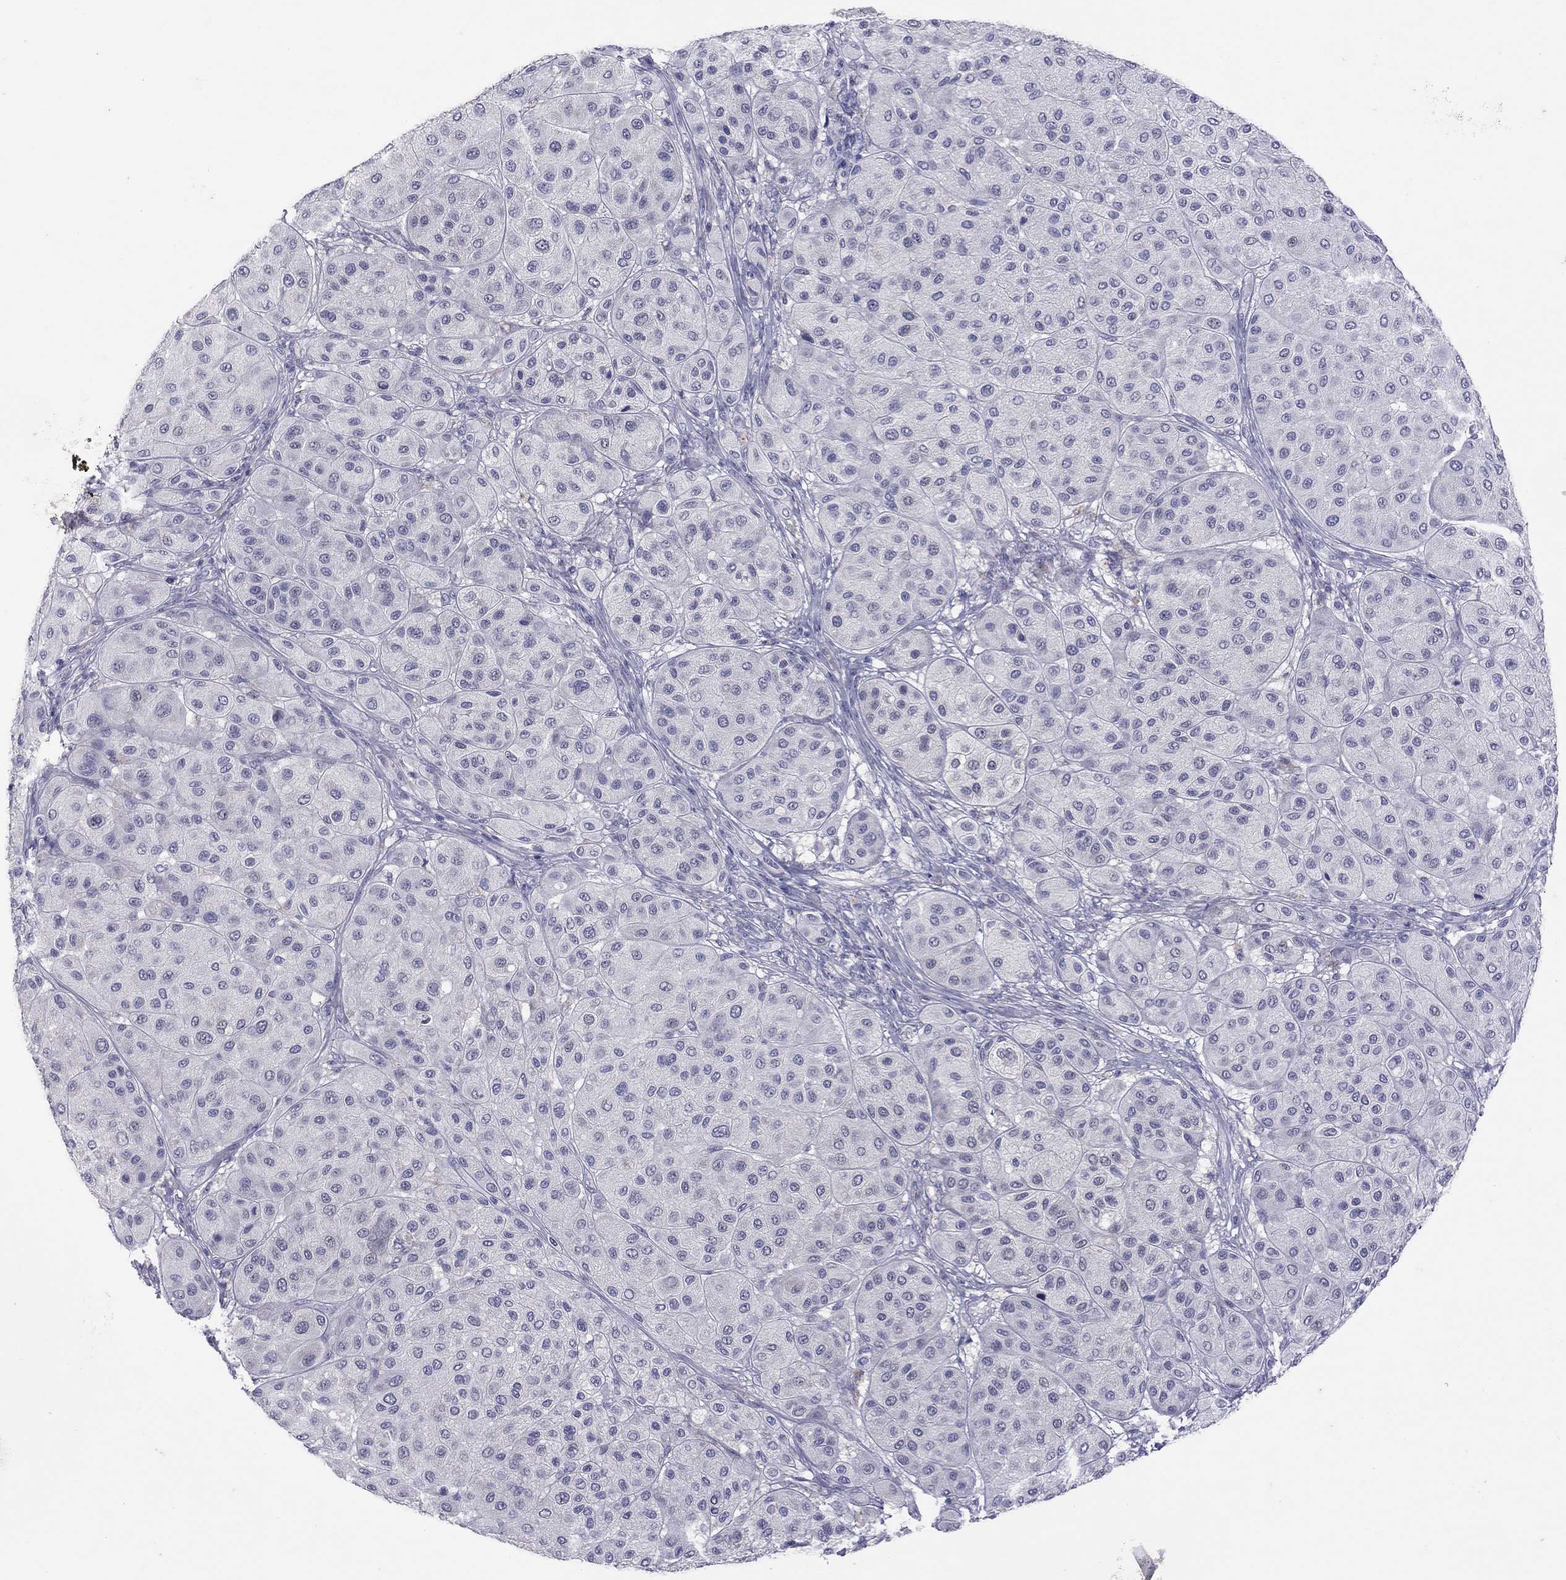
{"staining": {"intensity": "negative", "quantity": "none", "location": "none"}, "tissue": "melanoma", "cell_type": "Tumor cells", "image_type": "cancer", "snomed": [{"axis": "morphology", "description": "Malignant melanoma, Metastatic site"}, {"axis": "topography", "description": "Smooth muscle"}], "caption": "Tumor cells show no significant protein staining in malignant melanoma (metastatic site).", "gene": "SLAMF1", "patient": {"sex": "male", "age": 41}}